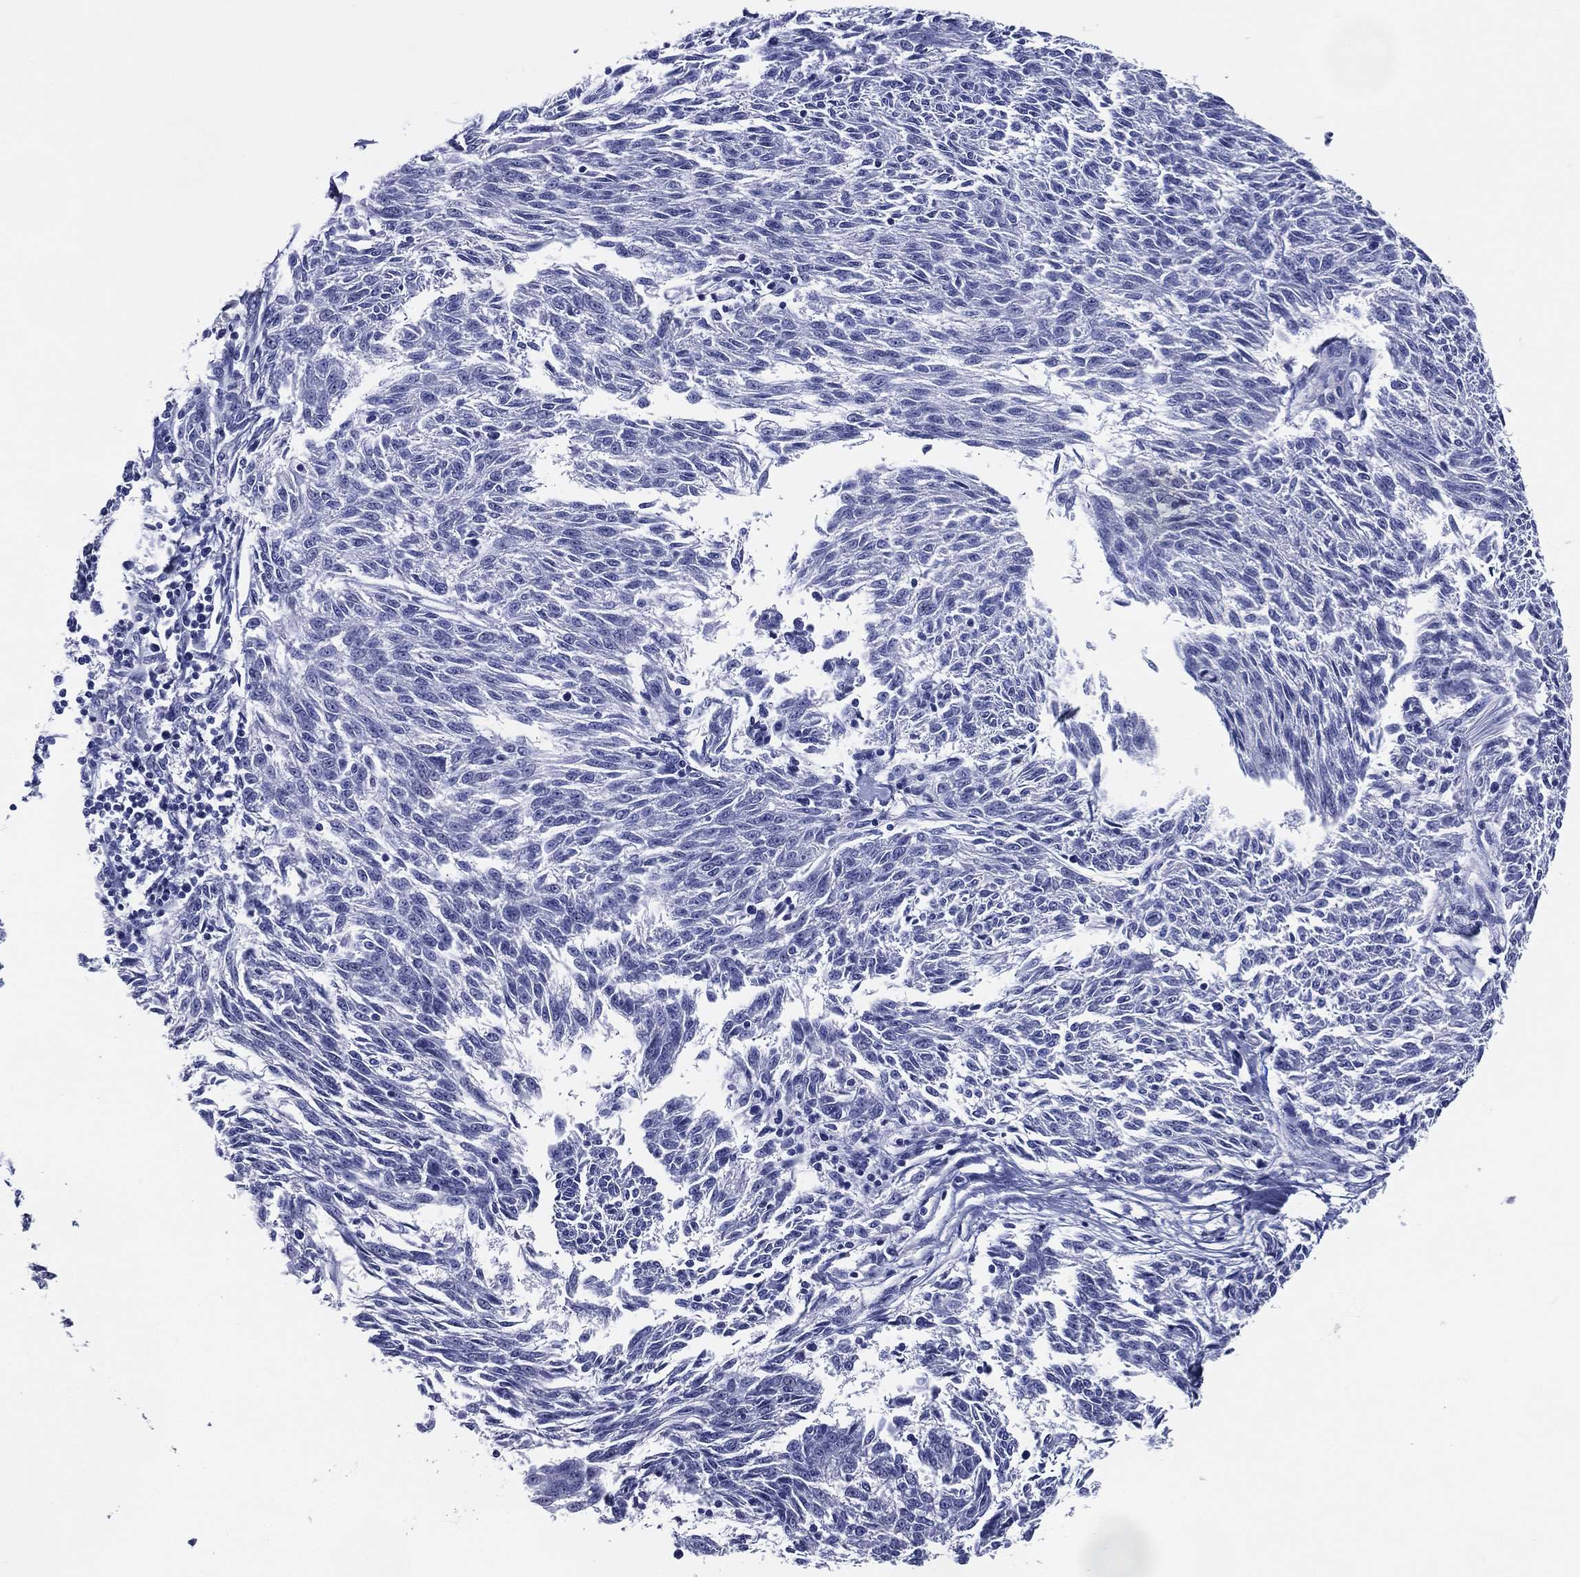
{"staining": {"intensity": "negative", "quantity": "none", "location": "none"}, "tissue": "melanoma", "cell_type": "Tumor cells", "image_type": "cancer", "snomed": [{"axis": "morphology", "description": "Malignant melanoma, NOS"}, {"axis": "topography", "description": "Skin"}], "caption": "High power microscopy photomicrograph of an immunohistochemistry image of melanoma, revealing no significant positivity in tumor cells.", "gene": "ACE2", "patient": {"sex": "female", "age": 72}}